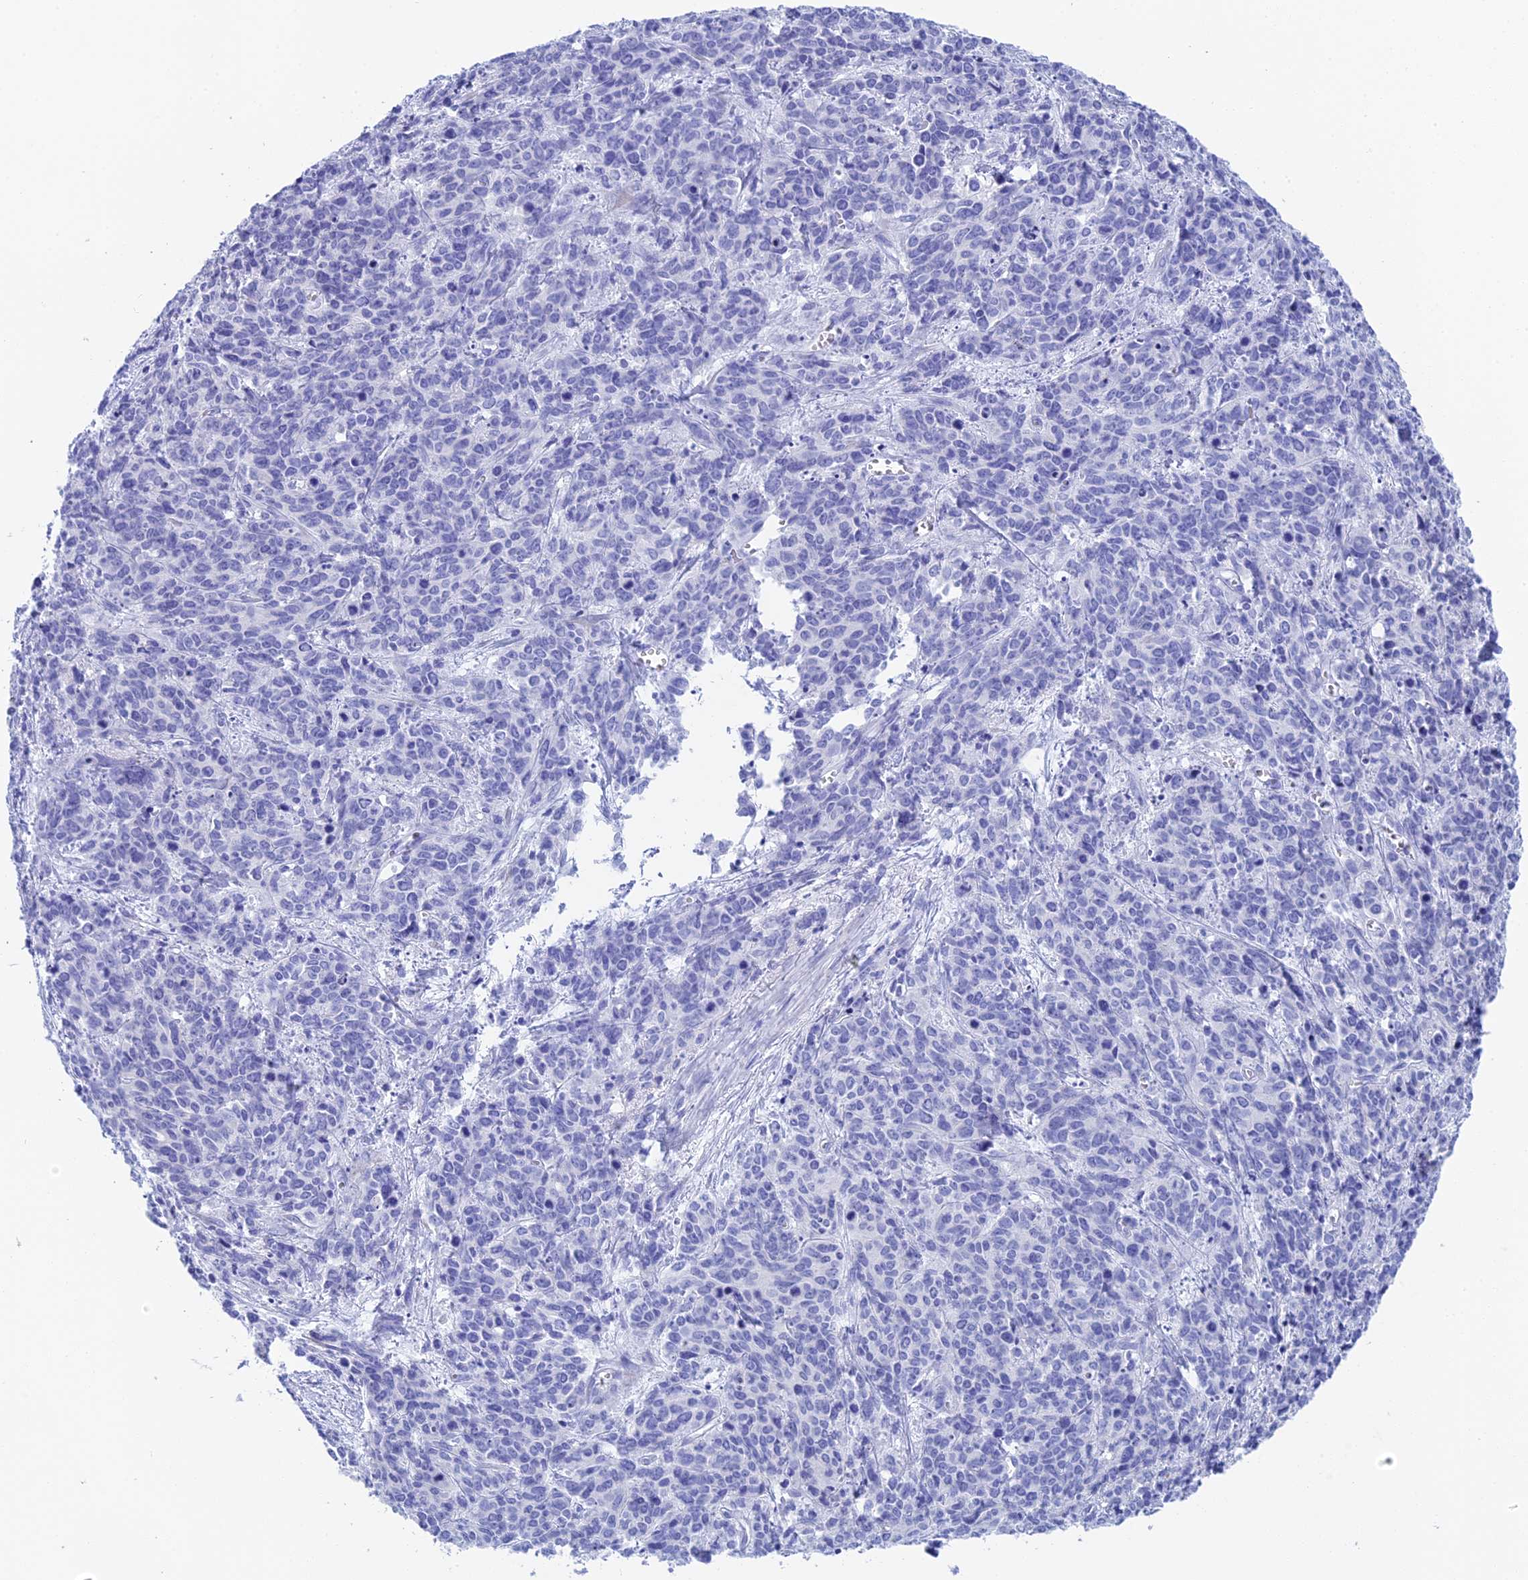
{"staining": {"intensity": "negative", "quantity": "none", "location": "none"}, "tissue": "cervical cancer", "cell_type": "Tumor cells", "image_type": "cancer", "snomed": [{"axis": "morphology", "description": "Squamous cell carcinoma, NOS"}, {"axis": "topography", "description": "Cervix"}], "caption": "The IHC micrograph has no significant positivity in tumor cells of cervical squamous cell carcinoma tissue. (Brightfield microscopy of DAB (3,3'-diaminobenzidine) IHC at high magnification).", "gene": "TEX101", "patient": {"sex": "female", "age": 60}}